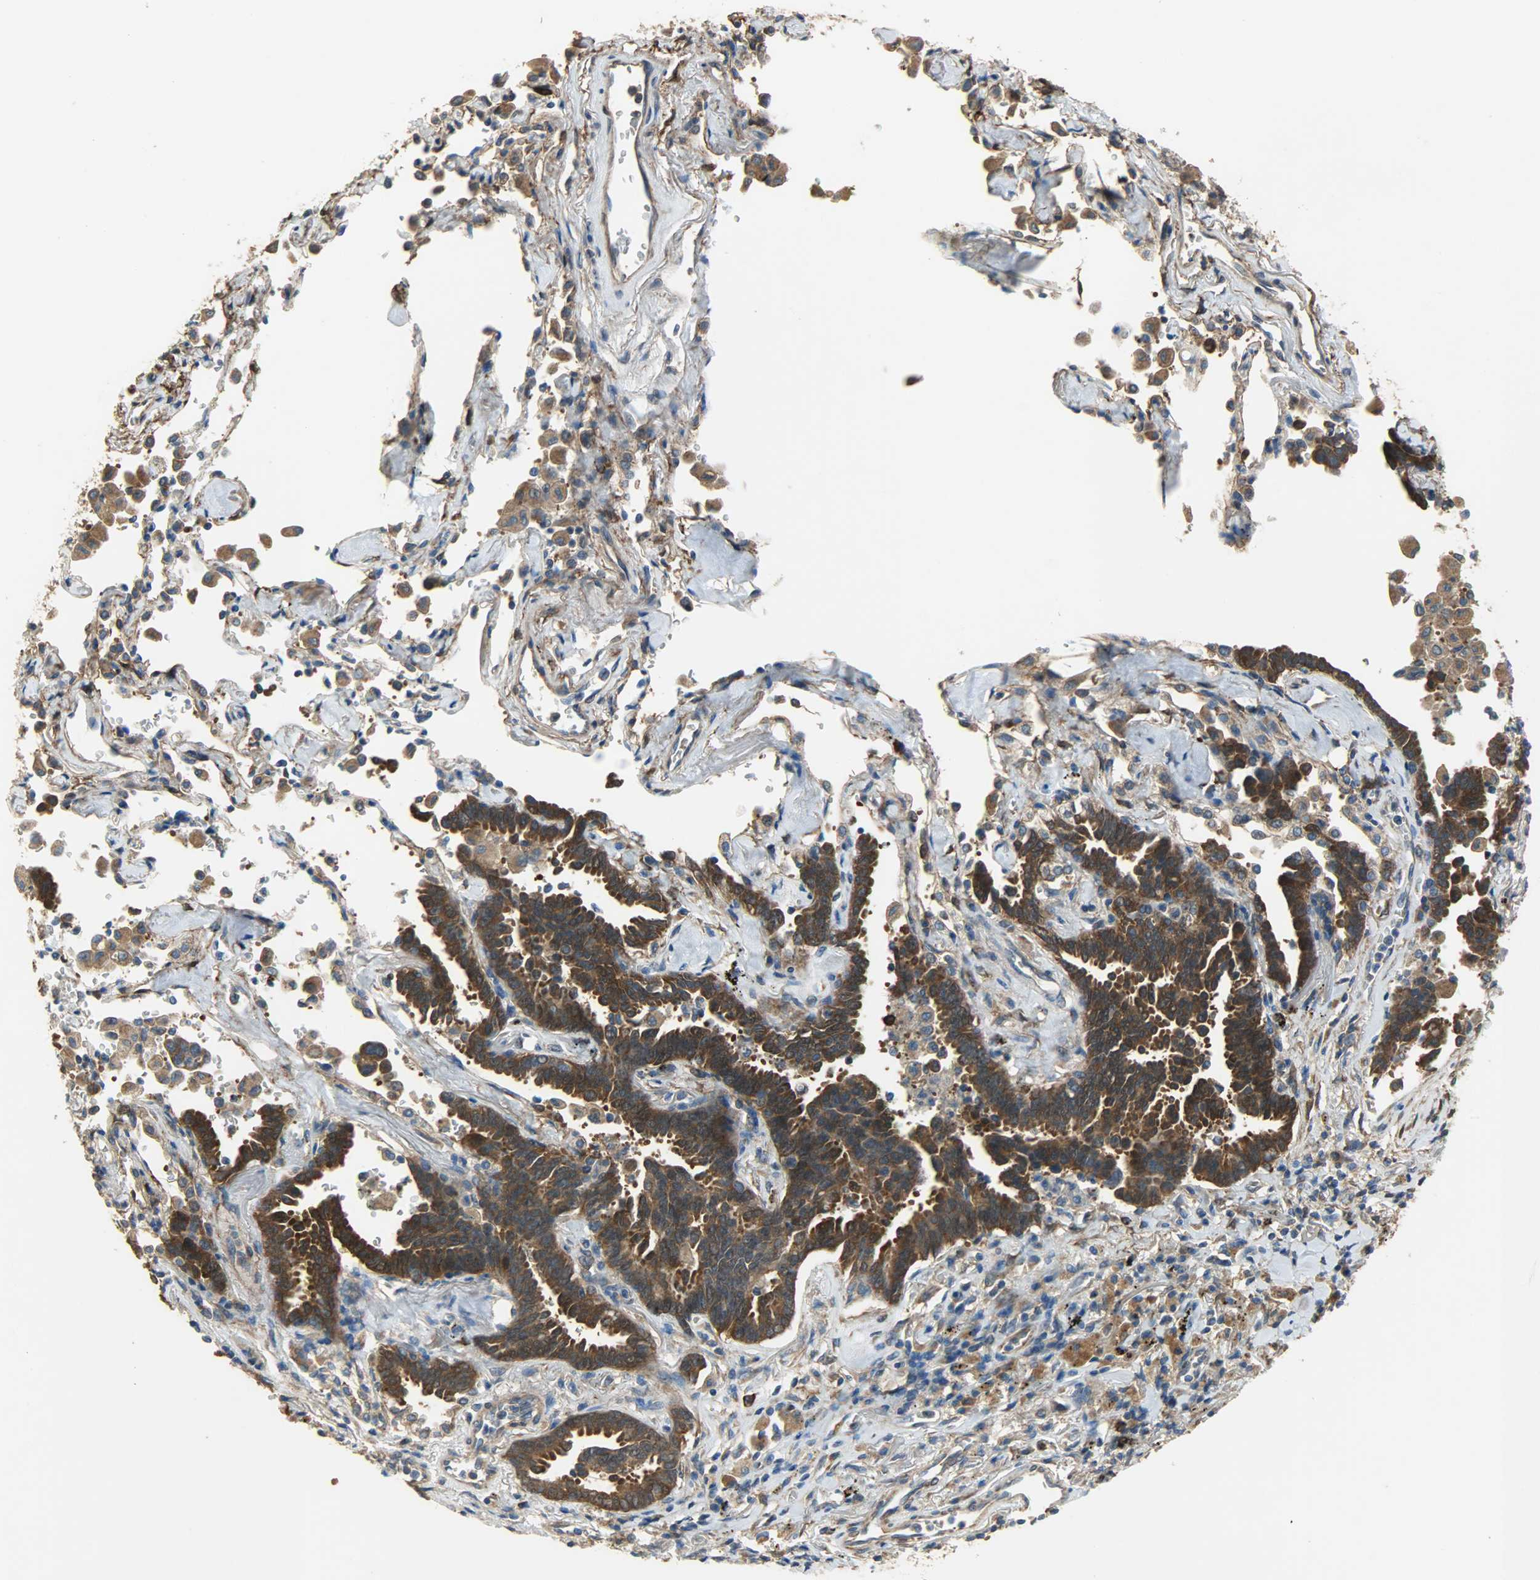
{"staining": {"intensity": "strong", "quantity": ">75%", "location": "cytoplasmic/membranous"}, "tissue": "lung cancer", "cell_type": "Tumor cells", "image_type": "cancer", "snomed": [{"axis": "morphology", "description": "Adenocarcinoma, NOS"}, {"axis": "topography", "description": "Lung"}], "caption": "Brown immunohistochemical staining in lung adenocarcinoma demonstrates strong cytoplasmic/membranous positivity in about >75% of tumor cells. (Stains: DAB in brown, nuclei in blue, Microscopy: brightfield microscopy at high magnification).", "gene": "C1orf198", "patient": {"sex": "female", "age": 64}}